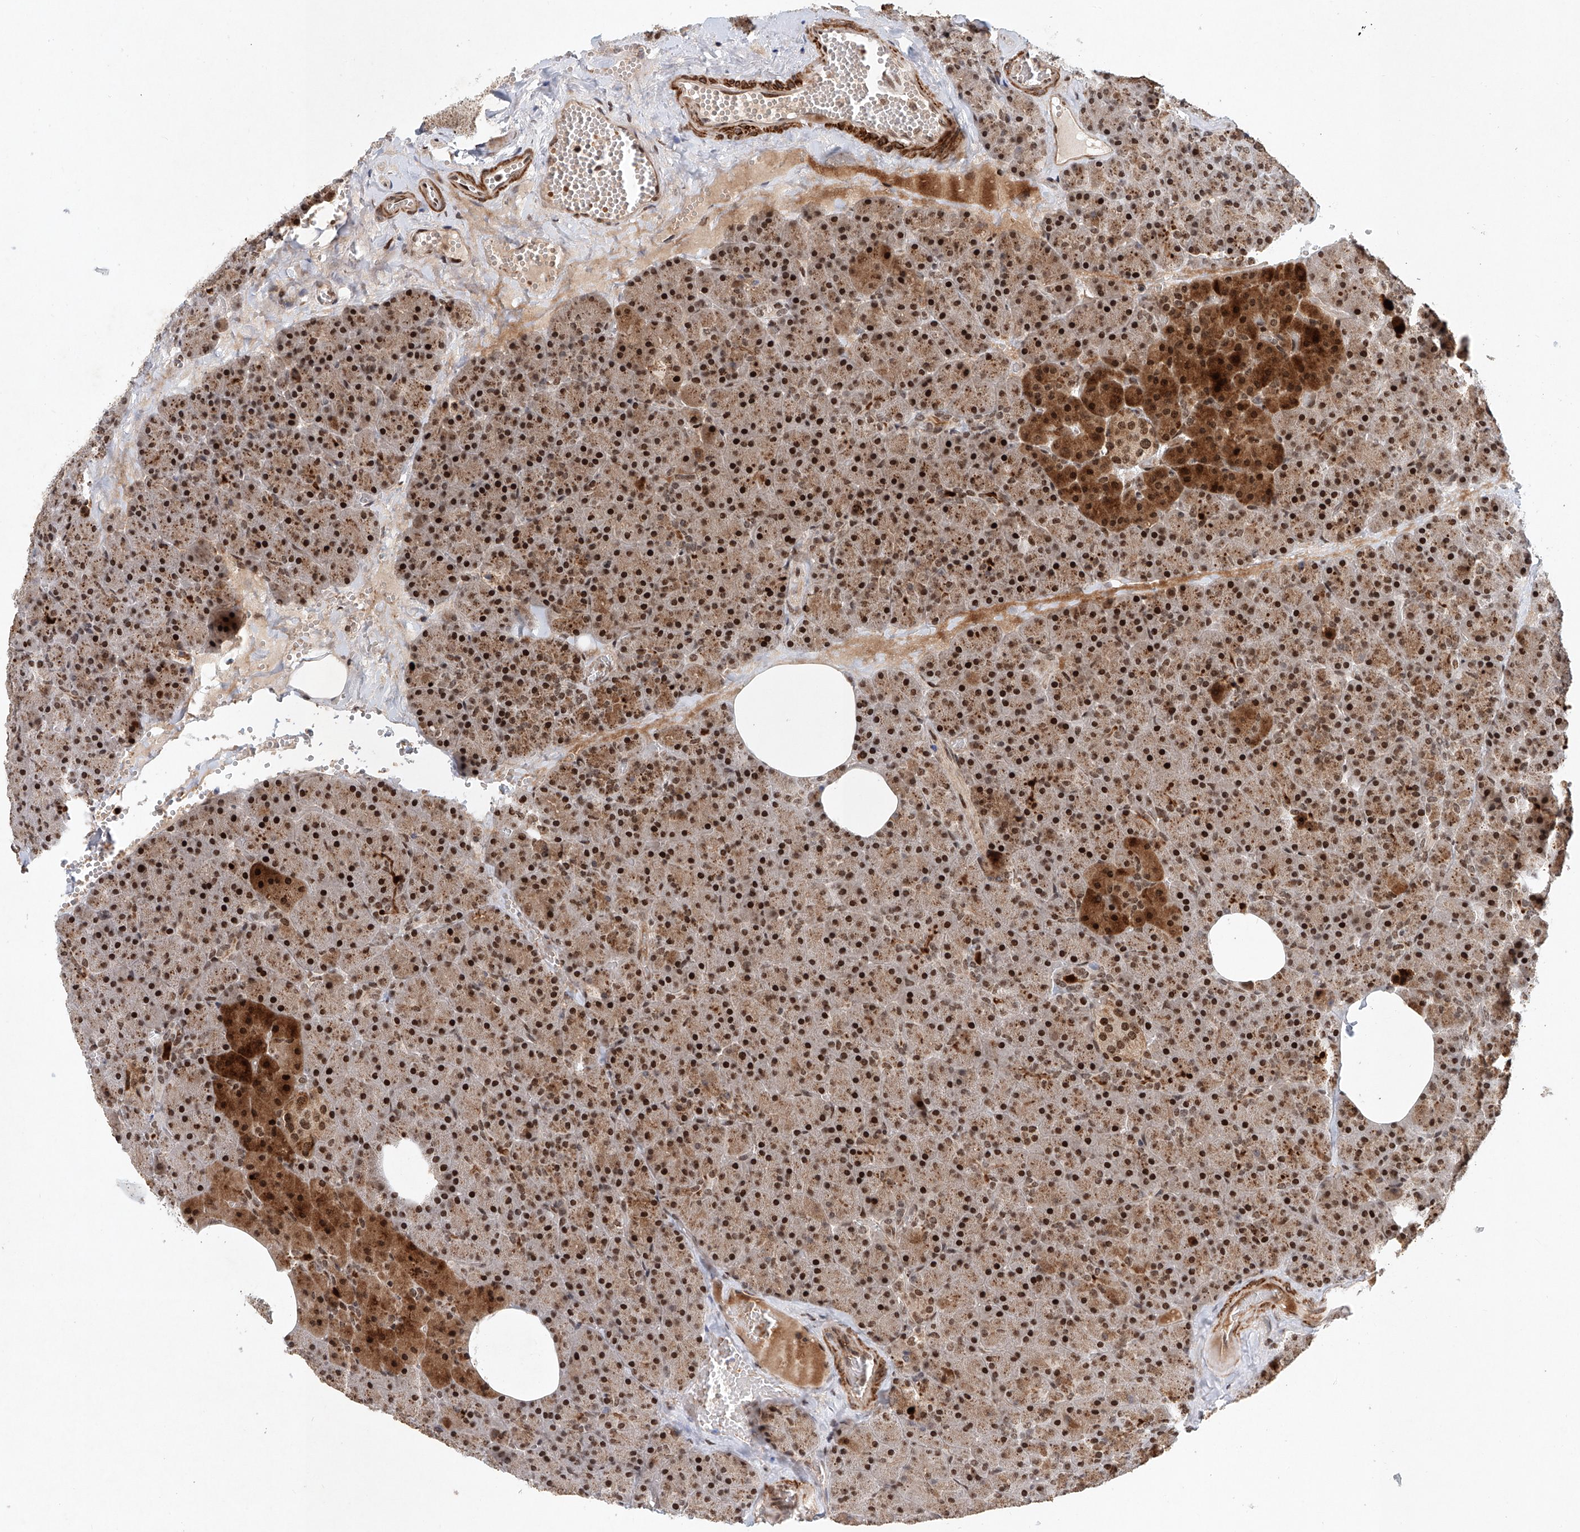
{"staining": {"intensity": "strong", "quantity": ">75%", "location": "cytoplasmic/membranous,nuclear"}, "tissue": "pancreas", "cell_type": "Exocrine glandular cells", "image_type": "normal", "snomed": [{"axis": "morphology", "description": "Normal tissue, NOS"}, {"axis": "morphology", "description": "Carcinoid, malignant, NOS"}, {"axis": "topography", "description": "Pancreas"}], "caption": "About >75% of exocrine glandular cells in unremarkable pancreas reveal strong cytoplasmic/membranous,nuclear protein positivity as visualized by brown immunohistochemical staining.", "gene": "ZNF470", "patient": {"sex": "female", "age": 35}}